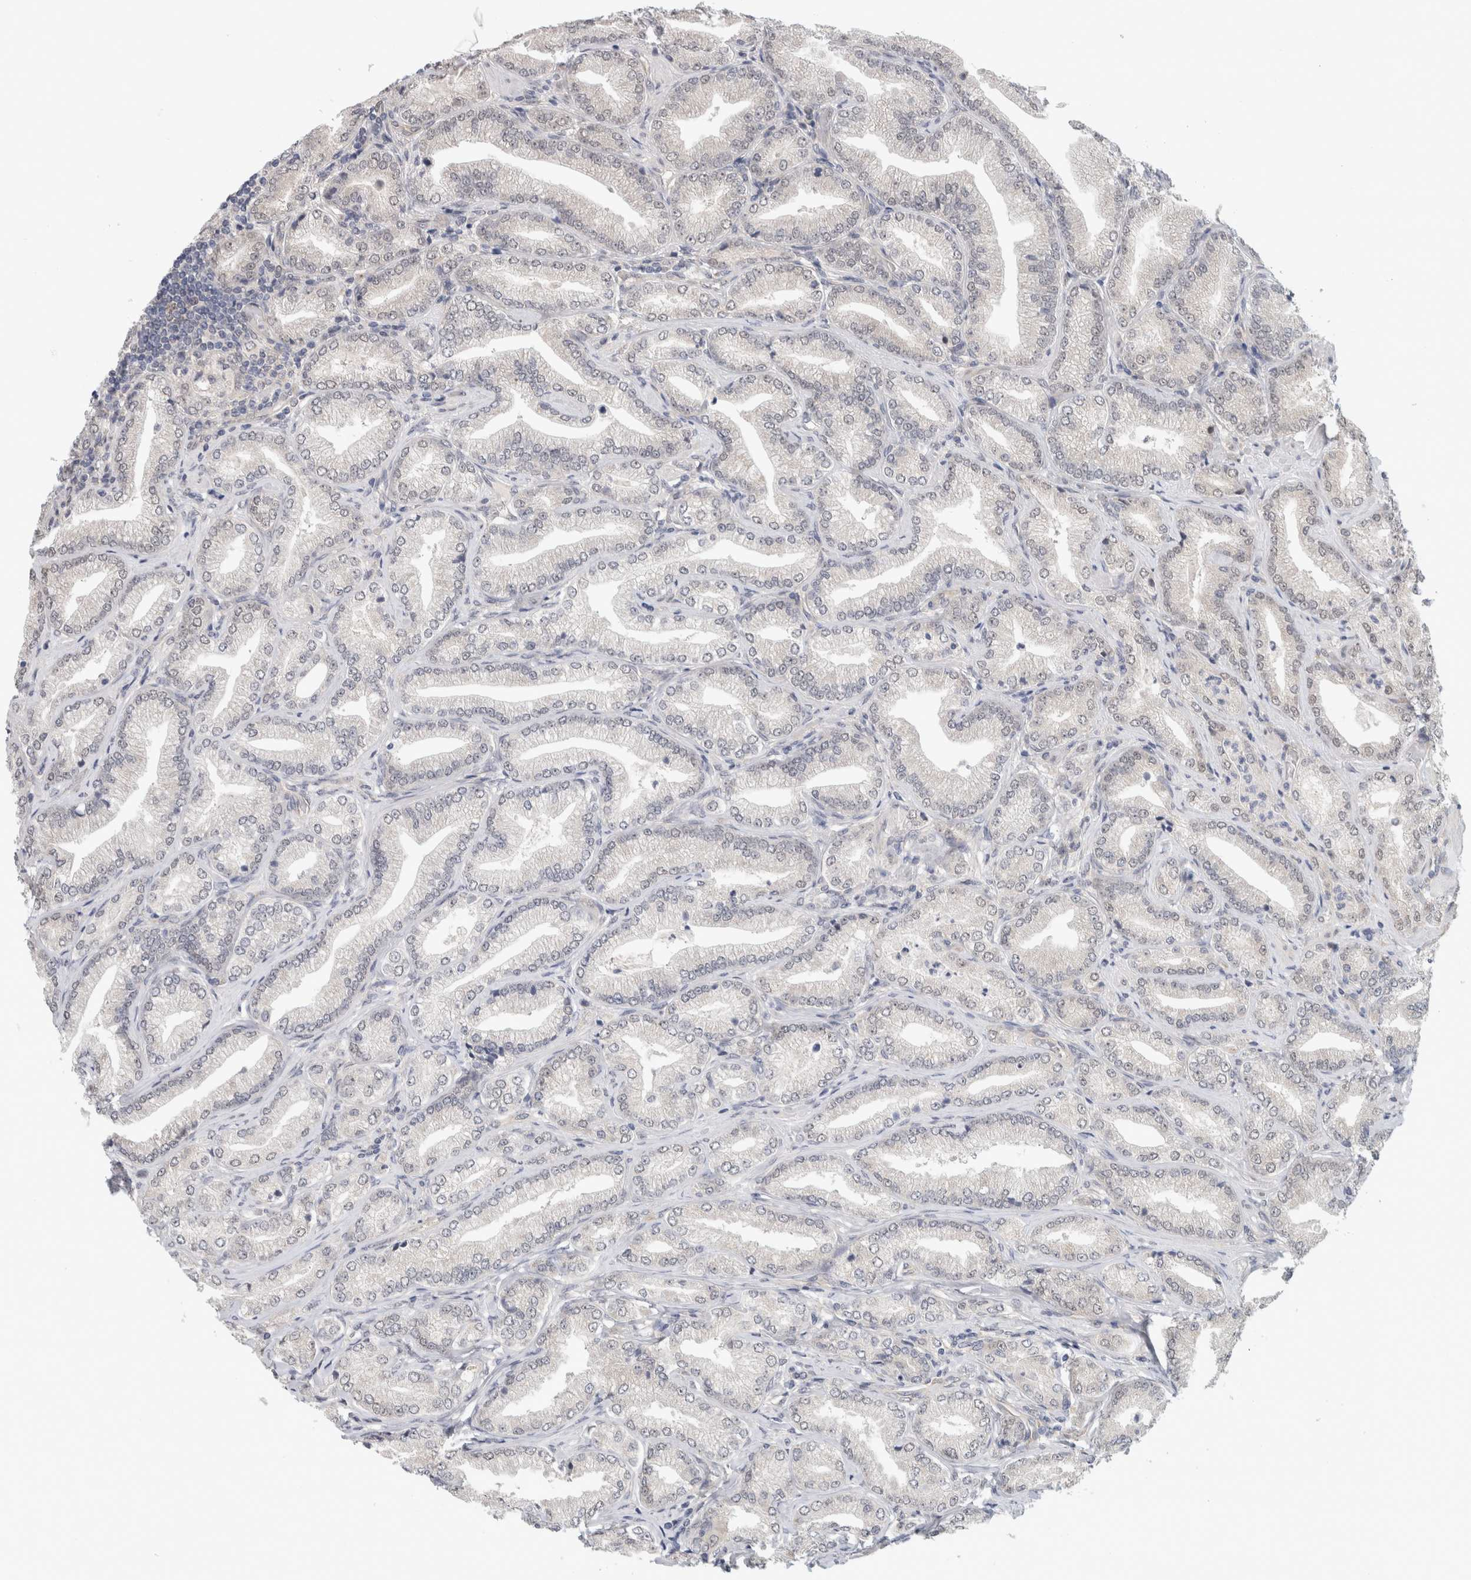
{"staining": {"intensity": "weak", "quantity": "<25%", "location": "nuclear"}, "tissue": "prostate cancer", "cell_type": "Tumor cells", "image_type": "cancer", "snomed": [{"axis": "morphology", "description": "Adenocarcinoma, Low grade"}, {"axis": "topography", "description": "Prostate"}], "caption": "An image of prostate adenocarcinoma (low-grade) stained for a protein shows no brown staining in tumor cells.", "gene": "EIF4G3", "patient": {"sex": "male", "age": 62}}